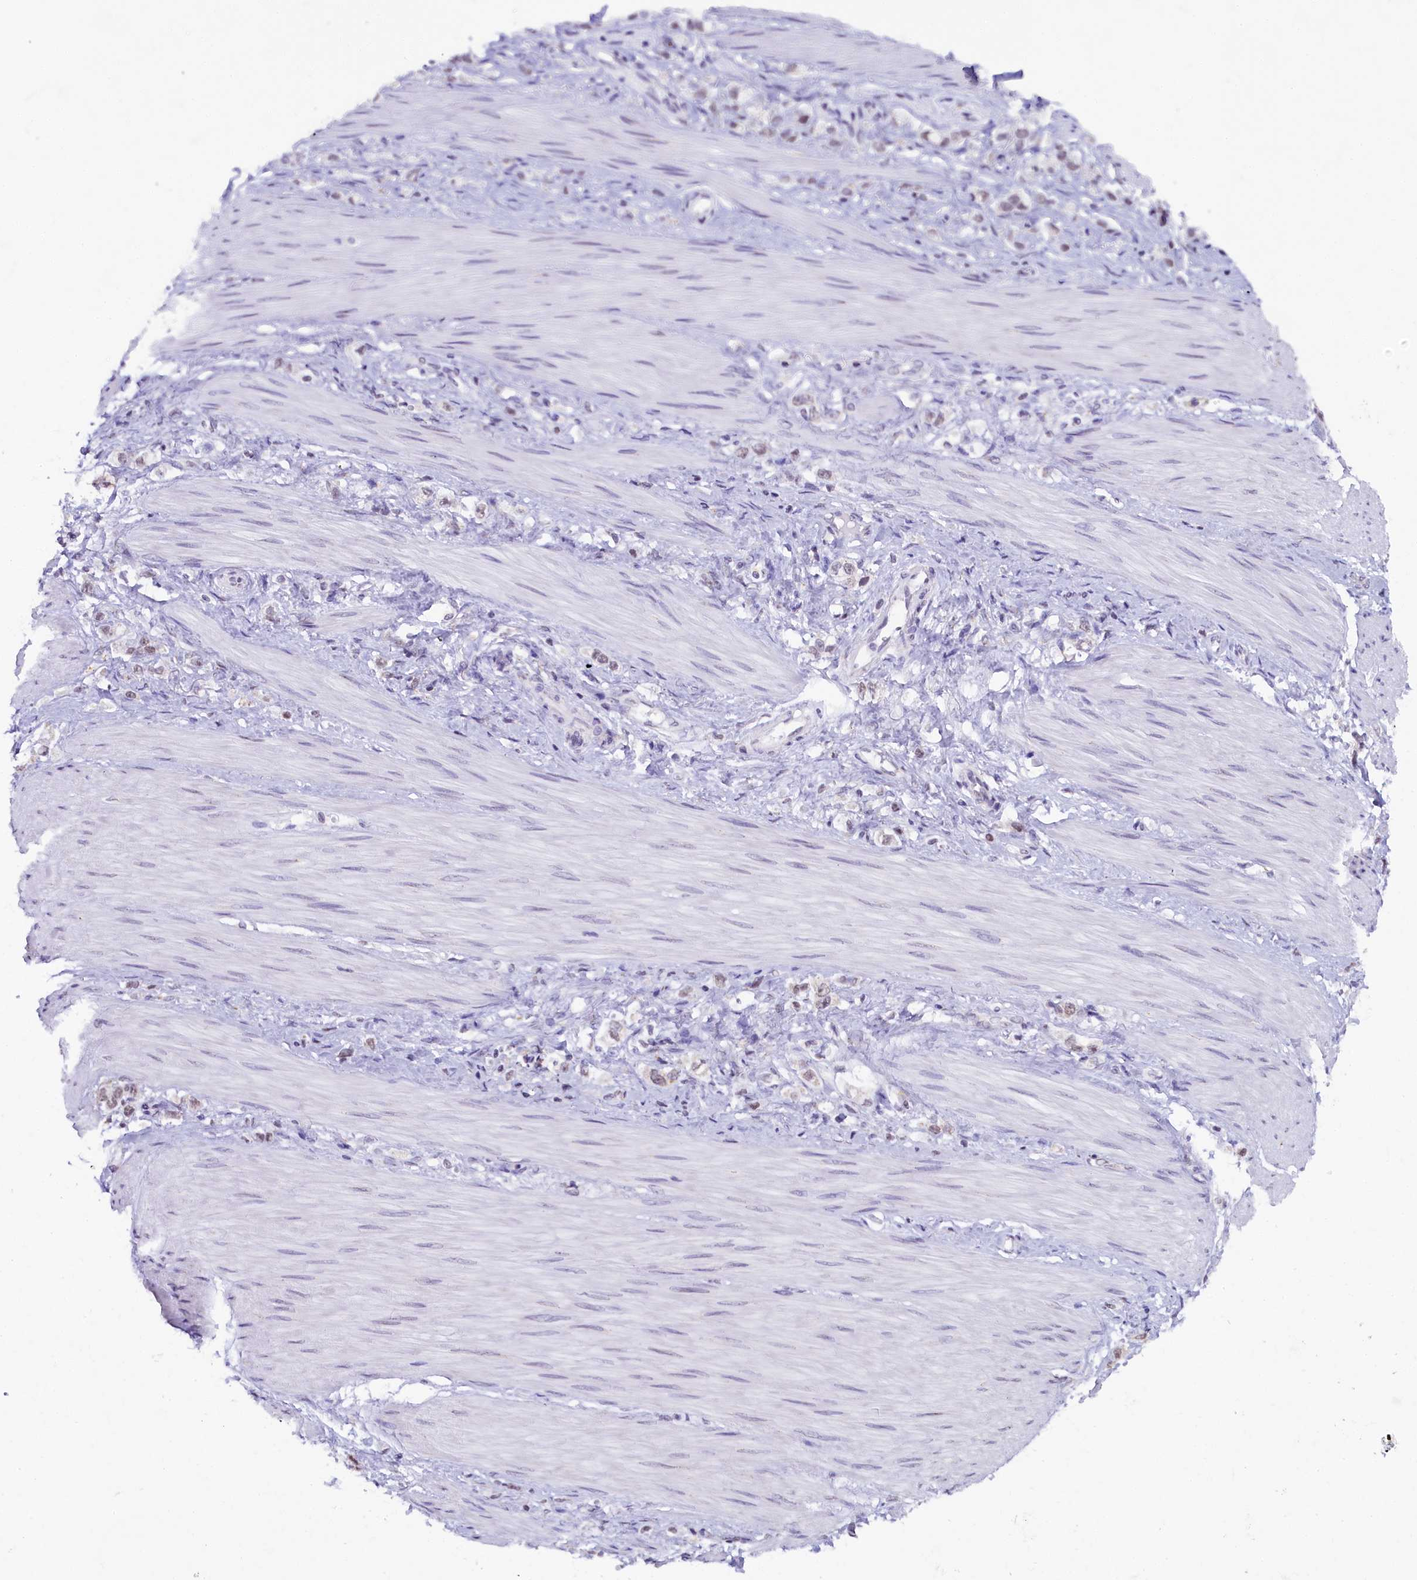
{"staining": {"intensity": "weak", "quantity": "25%-75%", "location": "nuclear"}, "tissue": "stomach cancer", "cell_type": "Tumor cells", "image_type": "cancer", "snomed": [{"axis": "morphology", "description": "Adenocarcinoma, NOS"}, {"axis": "topography", "description": "Stomach"}], "caption": "Protein staining demonstrates weak nuclear staining in about 25%-75% of tumor cells in adenocarcinoma (stomach).", "gene": "NCBP1", "patient": {"sex": "female", "age": 65}}